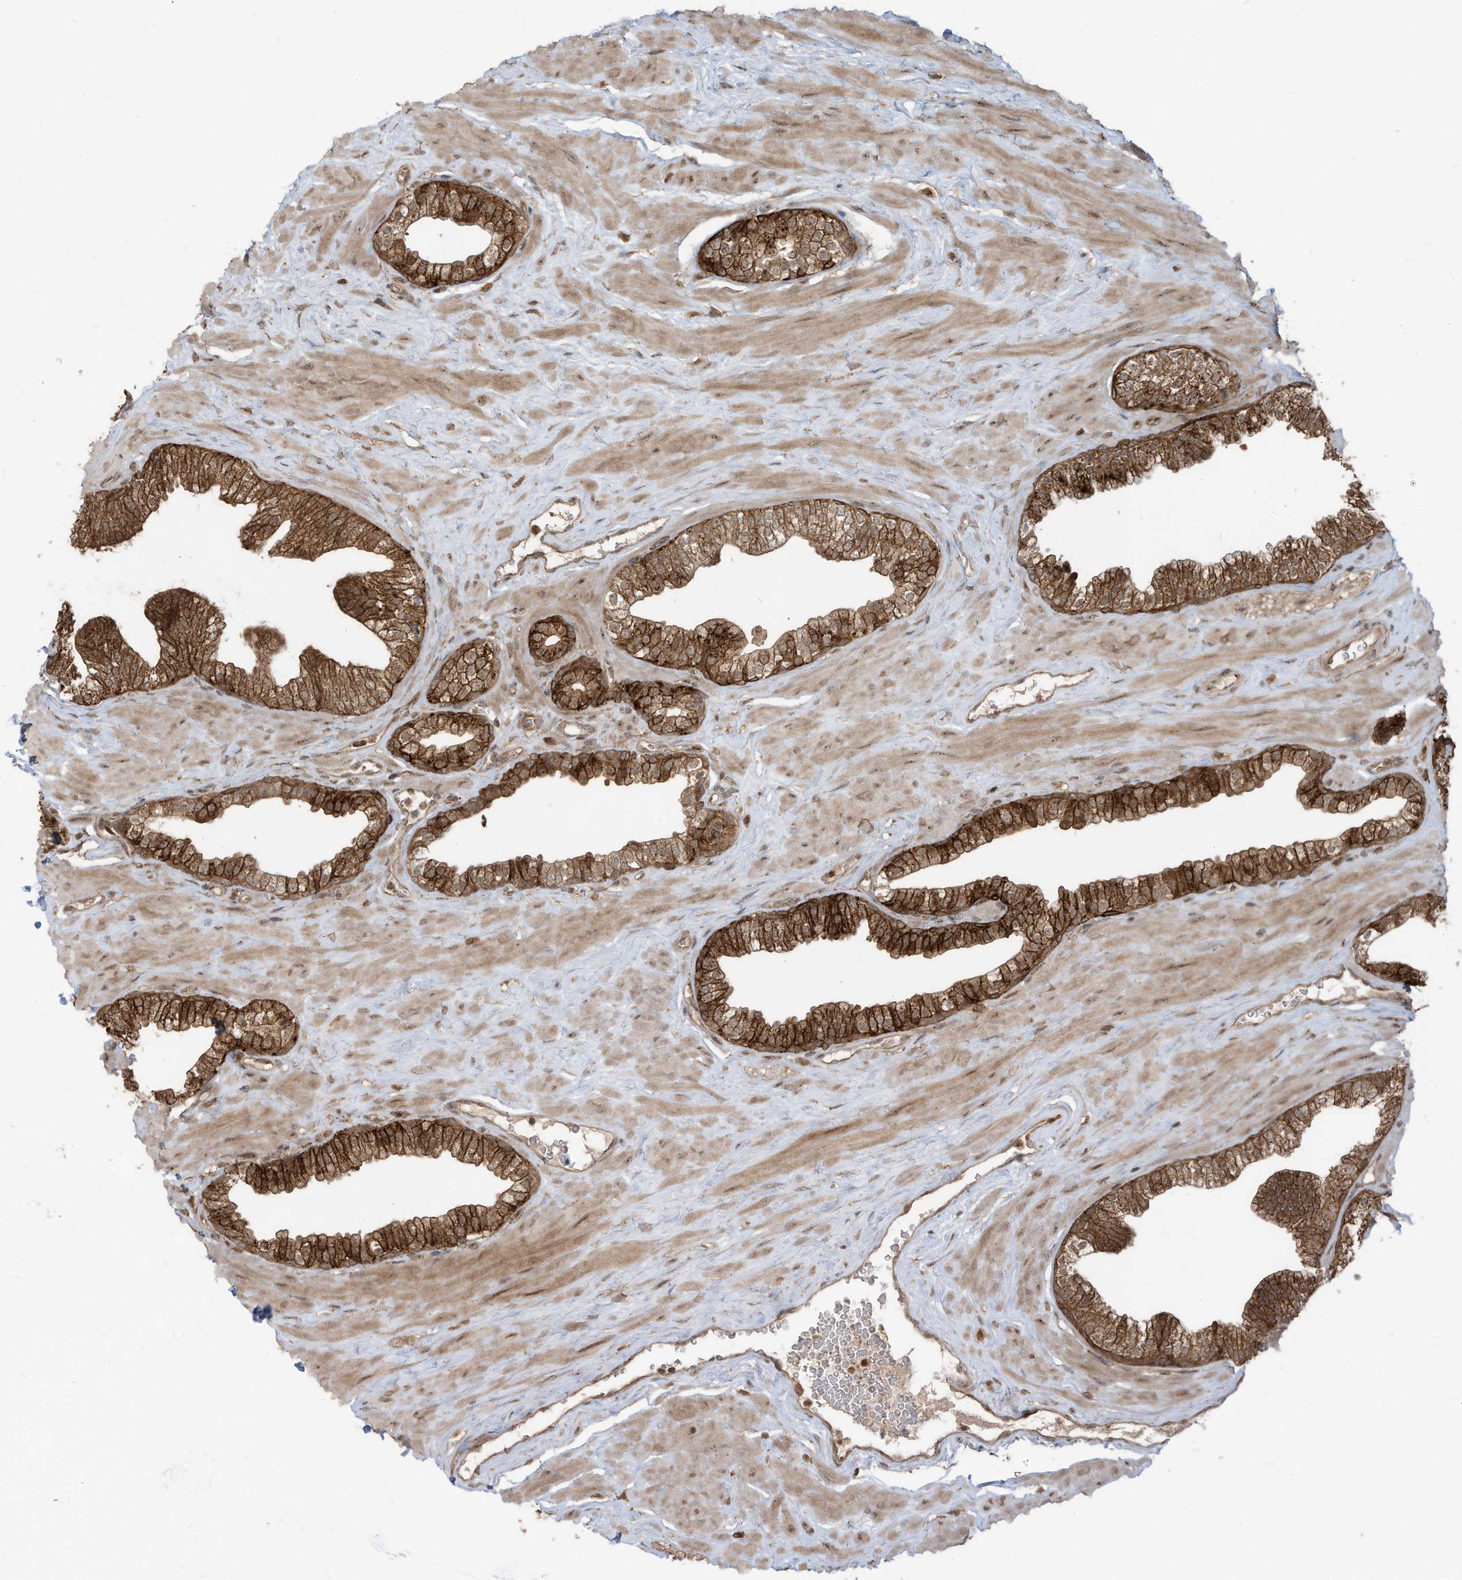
{"staining": {"intensity": "strong", "quantity": ">75%", "location": "cytoplasmic/membranous"}, "tissue": "prostate", "cell_type": "Glandular cells", "image_type": "normal", "snomed": [{"axis": "morphology", "description": "Normal tissue, NOS"}, {"axis": "morphology", "description": "Urothelial carcinoma, Low grade"}, {"axis": "topography", "description": "Urinary bladder"}, {"axis": "topography", "description": "Prostate"}], "caption": "Immunohistochemical staining of benign prostate exhibits >75% levels of strong cytoplasmic/membranous protein expression in approximately >75% of glandular cells. The staining is performed using DAB brown chromogen to label protein expression. The nuclei are counter-stained blue using hematoxylin.", "gene": "CARF", "patient": {"sex": "male", "age": 60}}